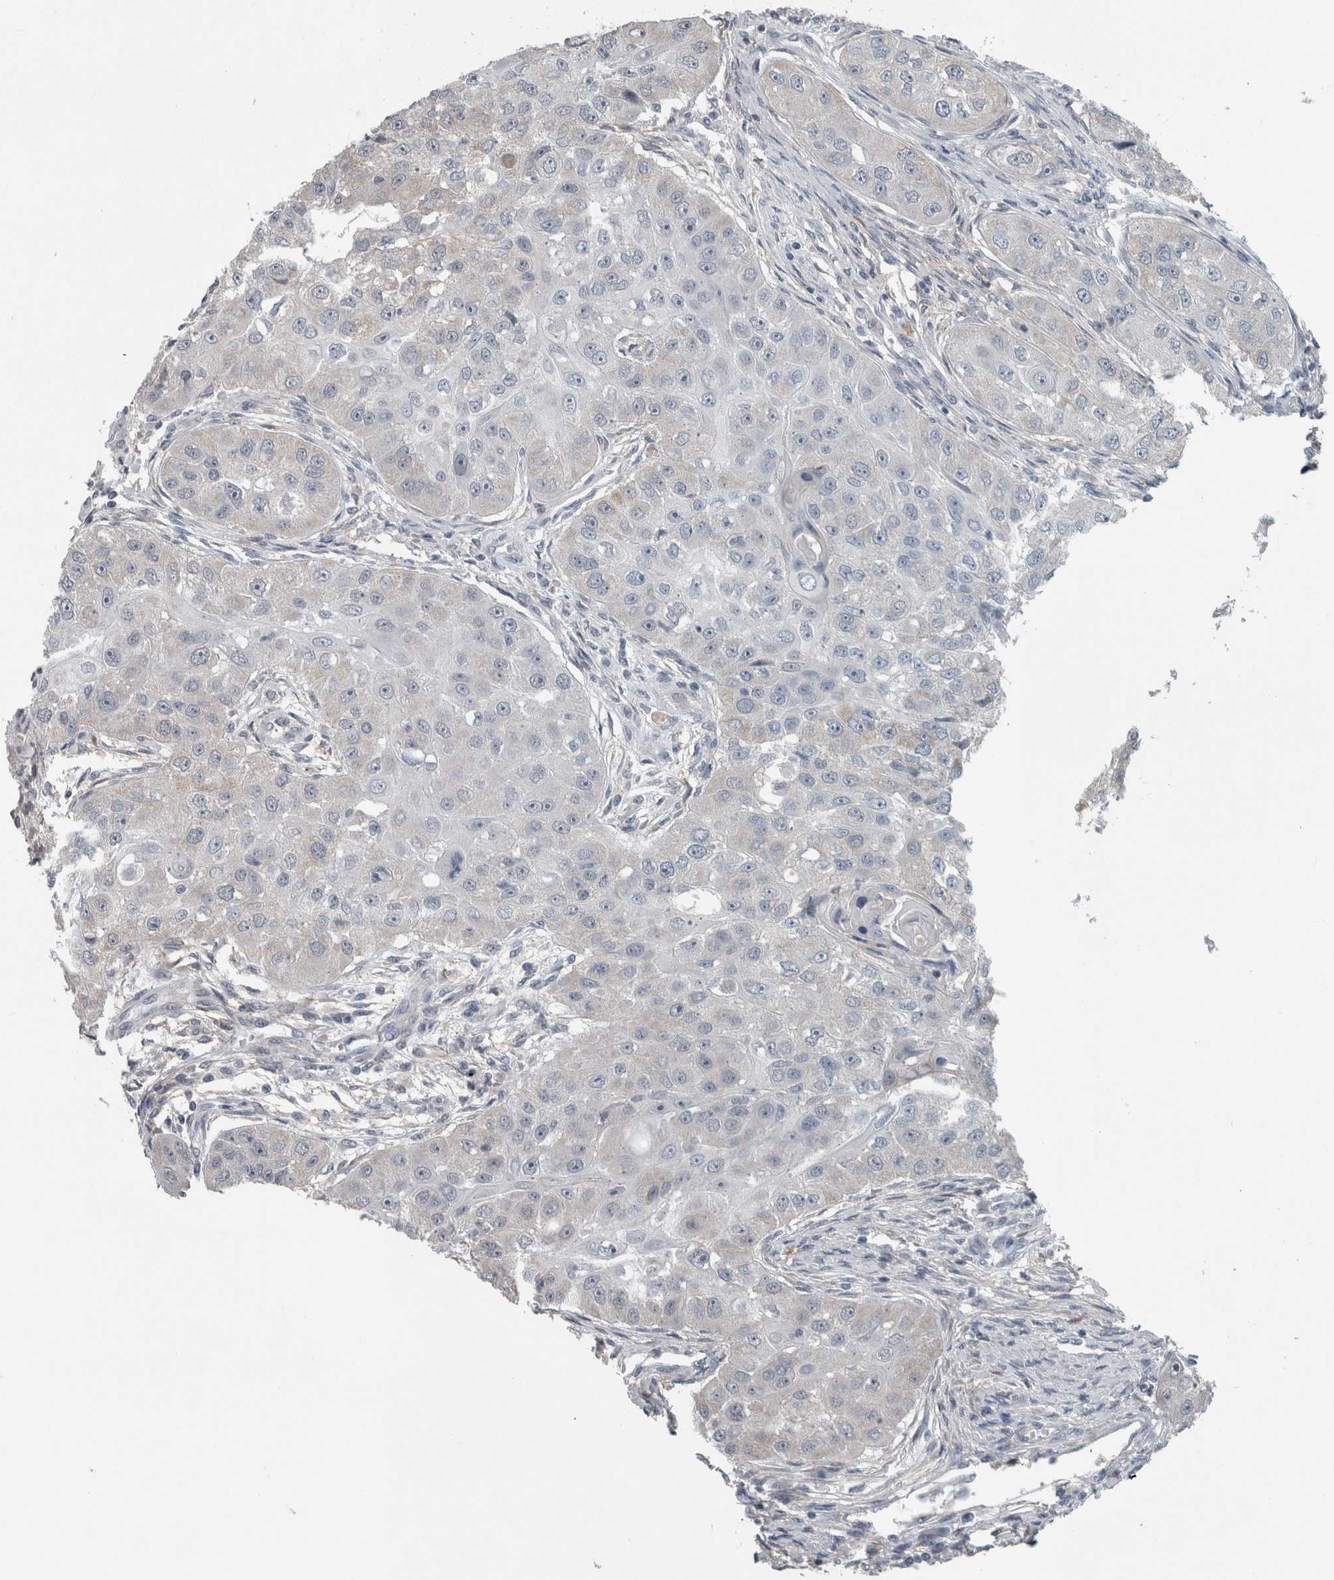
{"staining": {"intensity": "negative", "quantity": "none", "location": "none"}, "tissue": "head and neck cancer", "cell_type": "Tumor cells", "image_type": "cancer", "snomed": [{"axis": "morphology", "description": "Normal tissue, NOS"}, {"axis": "morphology", "description": "Squamous cell carcinoma, NOS"}, {"axis": "topography", "description": "Skeletal muscle"}, {"axis": "topography", "description": "Head-Neck"}], "caption": "The histopathology image shows no staining of tumor cells in head and neck cancer (squamous cell carcinoma).", "gene": "ACSF2", "patient": {"sex": "male", "age": 51}}